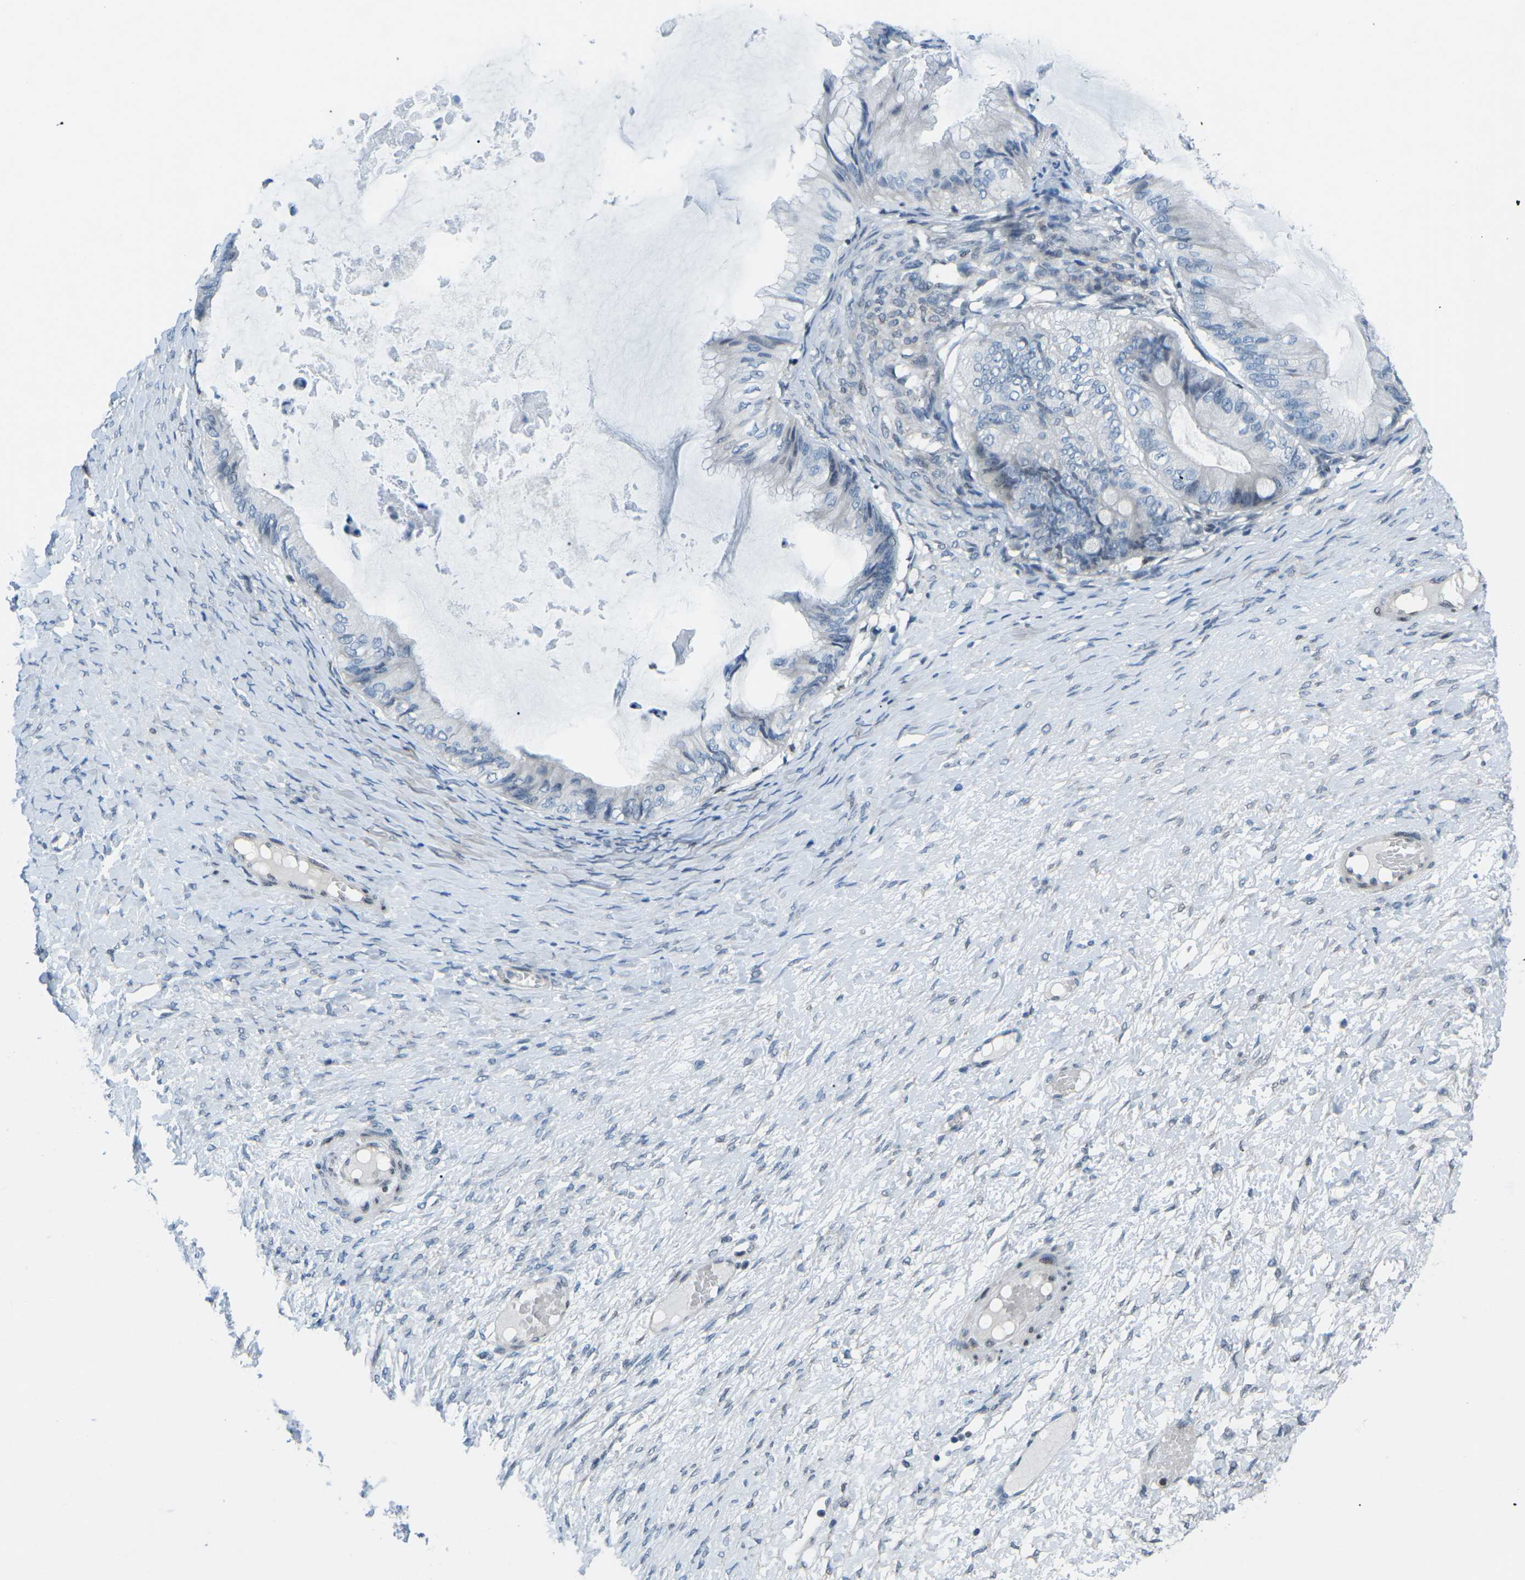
{"staining": {"intensity": "moderate", "quantity": "<25%", "location": "nuclear"}, "tissue": "ovarian cancer", "cell_type": "Tumor cells", "image_type": "cancer", "snomed": [{"axis": "morphology", "description": "Cystadenocarcinoma, mucinous, NOS"}, {"axis": "topography", "description": "Ovary"}], "caption": "Moderate nuclear positivity for a protein is seen in about <25% of tumor cells of ovarian cancer (mucinous cystadenocarcinoma) using immunohistochemistry.", "gene": "MBNL1", "patient": {"sex": "female", "age": 61}}